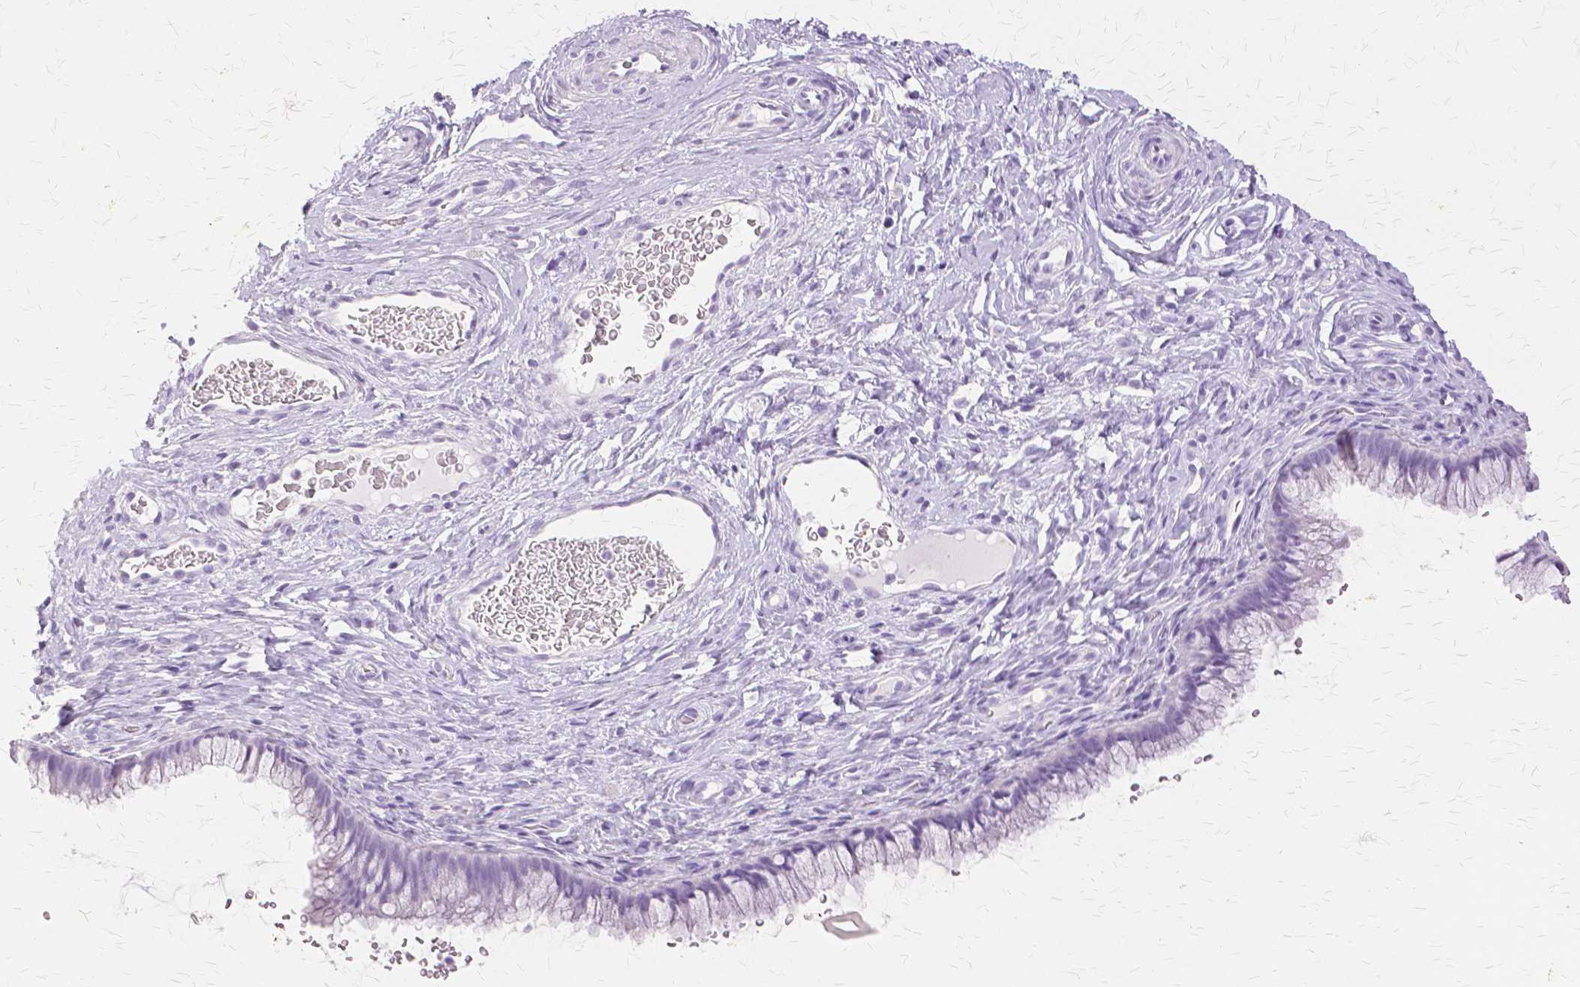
{"staining": {"intensity": "negative", "quantity": "none", "location": "none"}, "tissue": "cervix", "cell_type": "Glandular cells", "image_type": "normal", "snomed": [{"axis": "morphology", "description": "Normal tissue, NOS"}, {"axis": "topography", "description": "Cervix"}], "caption": "This is an IHC photomicrograph of benign human cervix. There is no staining in glandular cells.", "gene": "TGM1", "patient": {"sex": "female", "age": 34}}